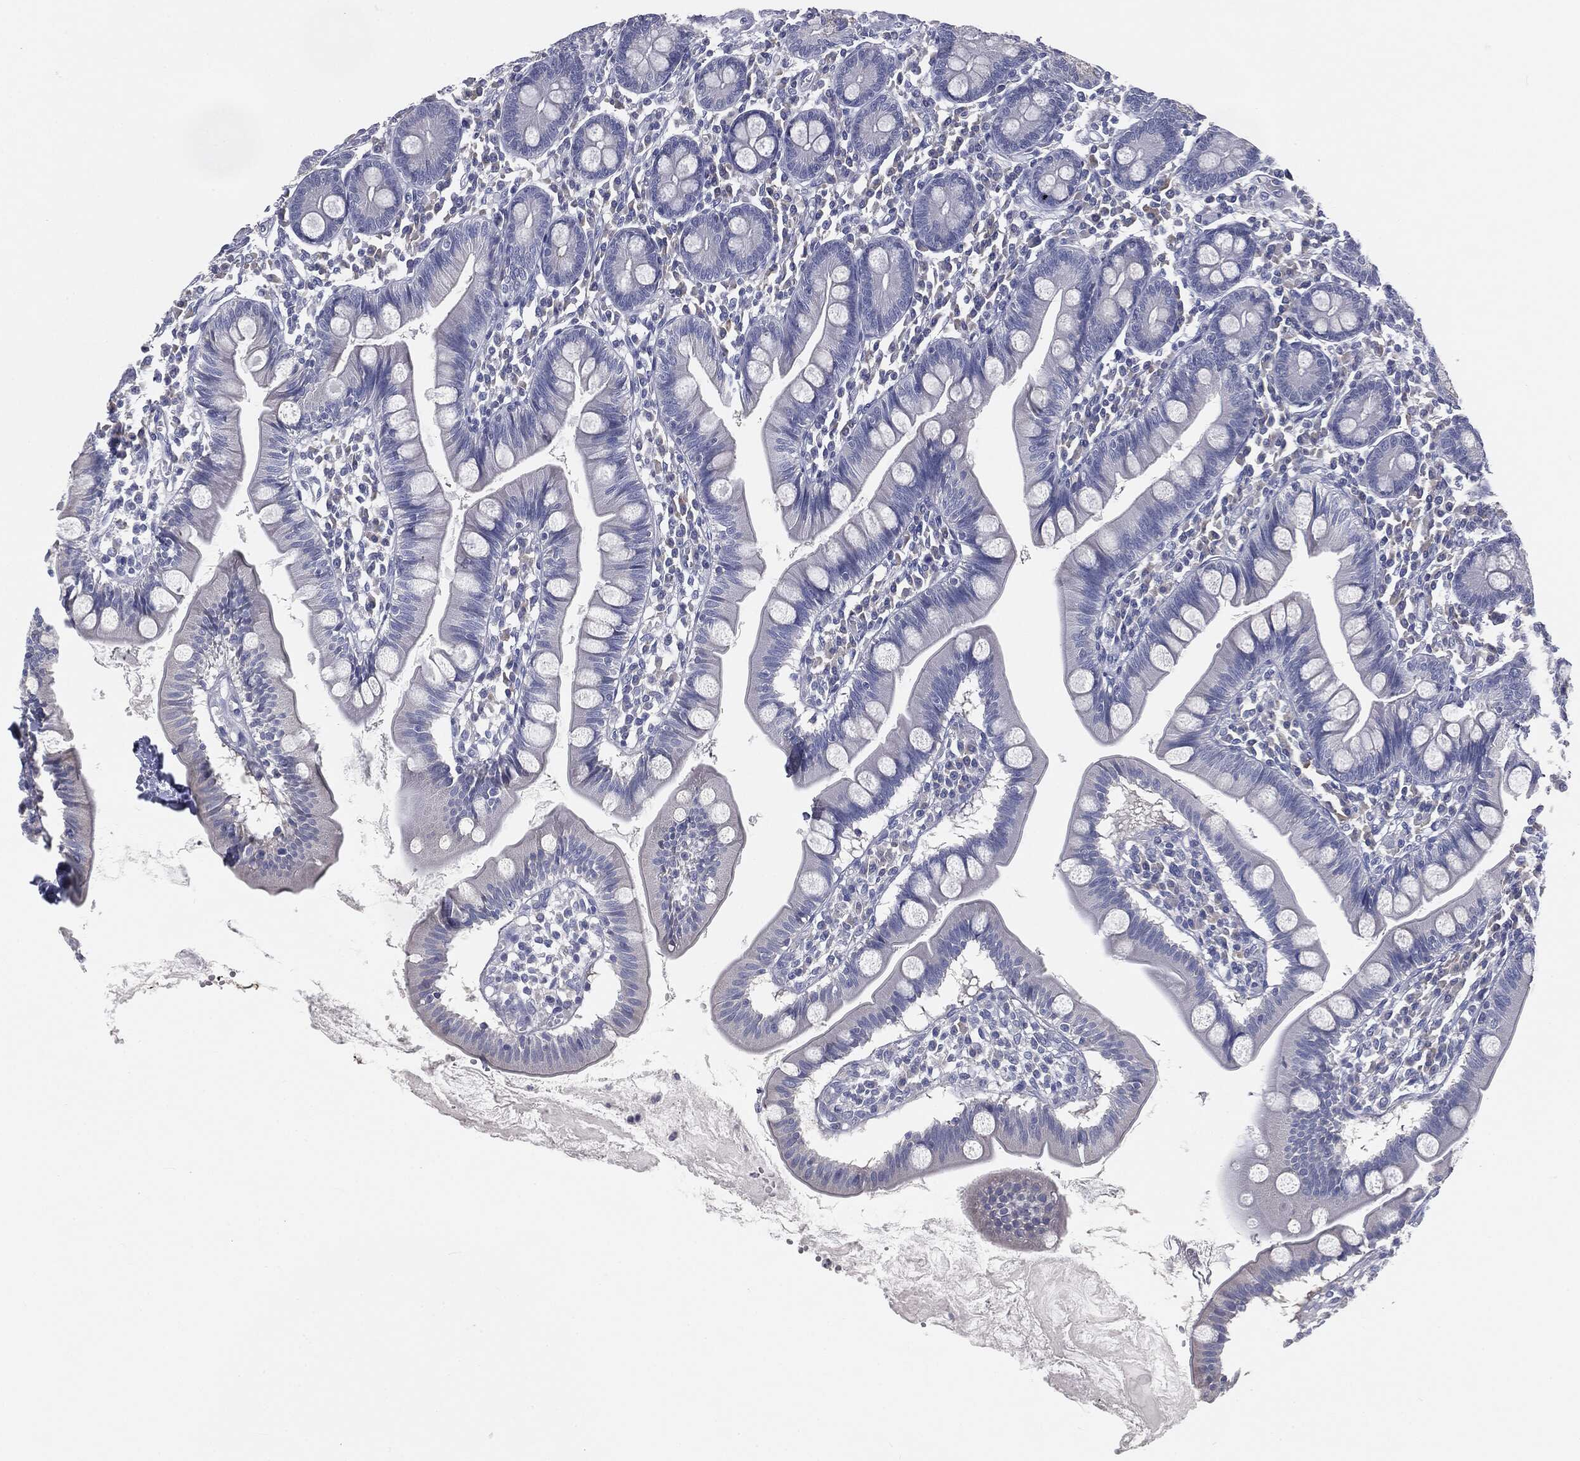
{"staining": {"intensity": "negative", "quantity": "none", "location": "none"}, "tissue": "small intestine", "cell_type": "Glandular cells", "image_type": "normal", "snomed": [{"axis": "morphology", "description": "Normal tissue, NOS"}, {"axis": "topography", "description": "Small intestine"}], "caption": "High magnification brightfield microscopy of unremarkable small intestine stained with DAB (brown) and counterstained with hematoxylin (blue): glandular cells show no significant staining.", "gene": "CAV3", "patient": {"sex": "male", "age": 88}}